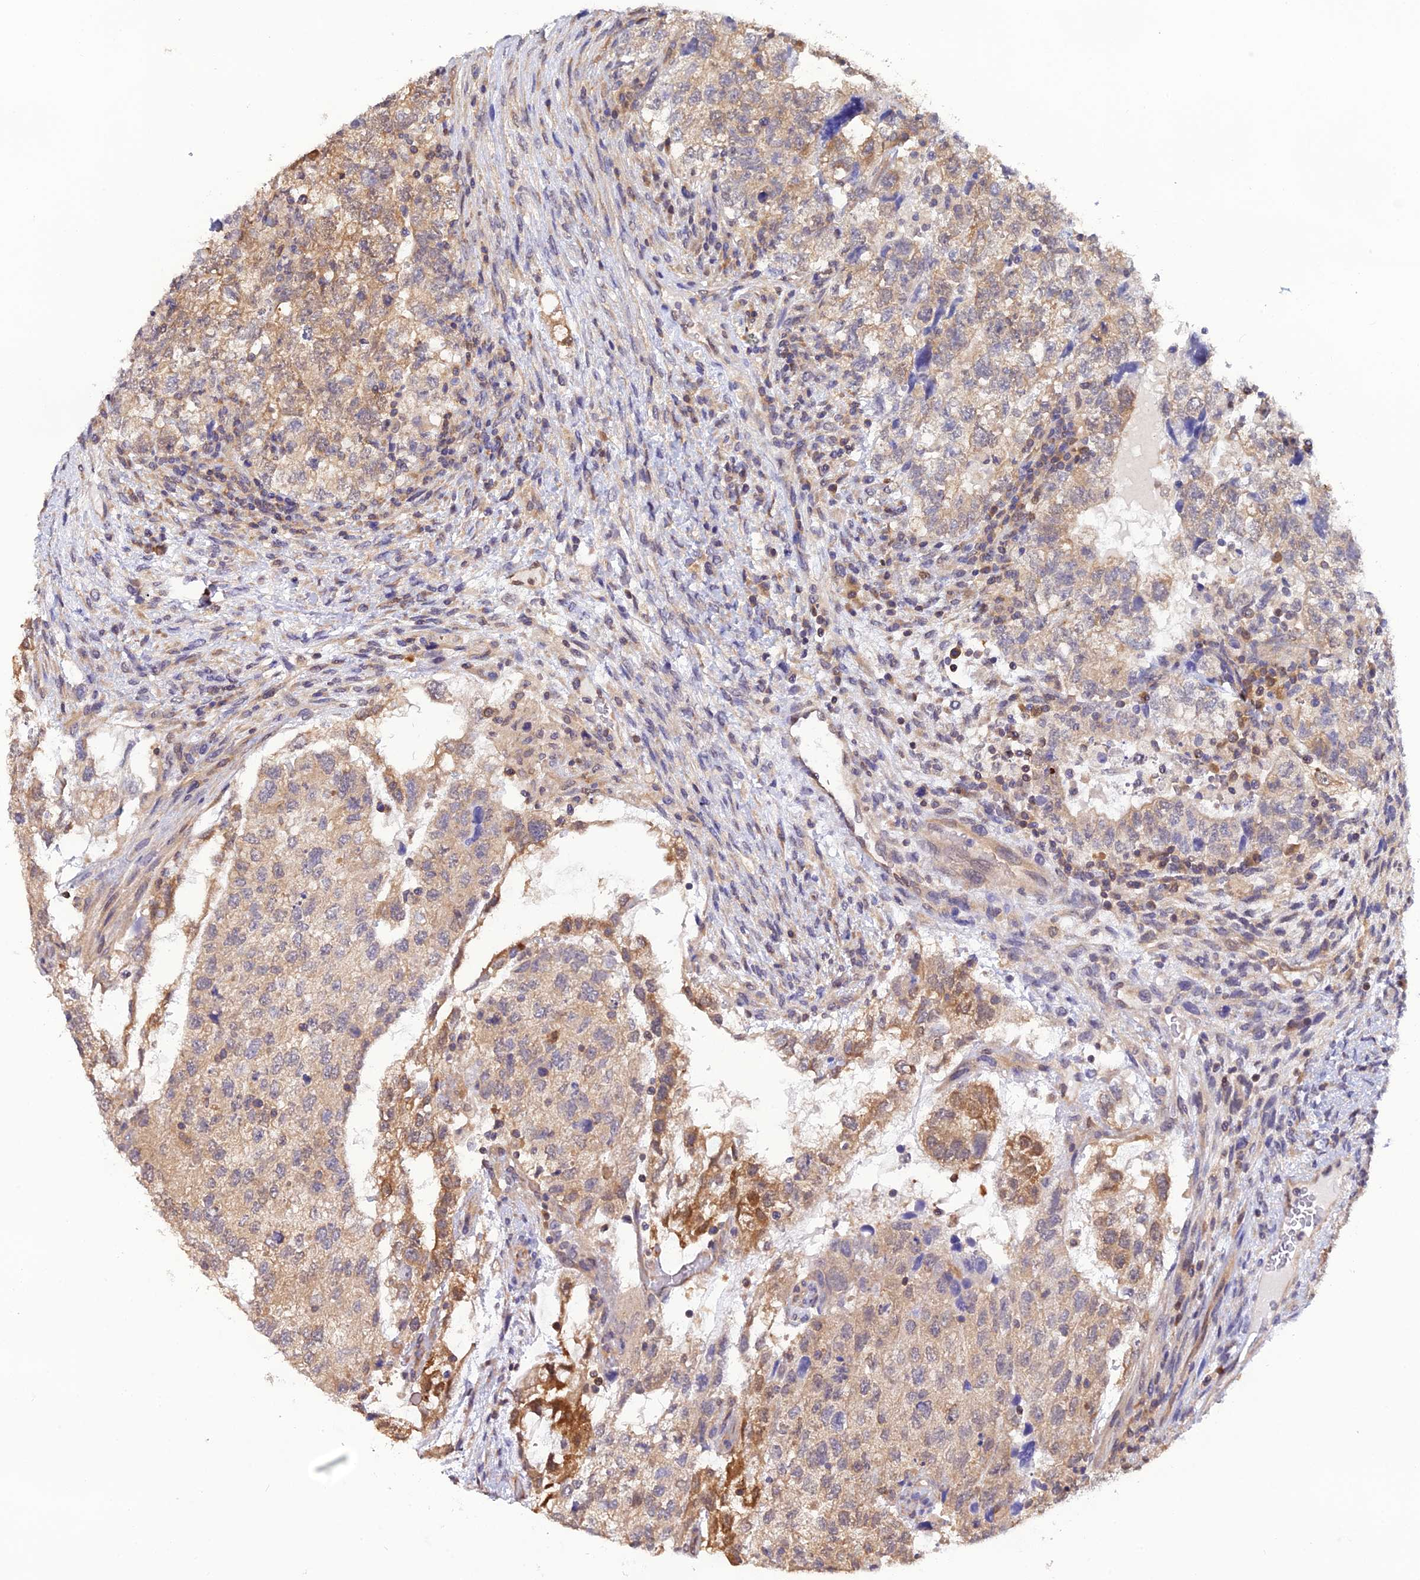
{"staining": {"intensity": "moderate", "quantity": "<25%", "location": "cytoplasmic/membranous"}, "tissue": "testis cancer", "cell_type": "Tumor cells", "image_type": "cancer", "snomed": [{"axis": "morphology", "description": "Normal tissue, NOS"}, {"axis": "morphology", "description": "Carcinoma, Embryonal, NOS"}, {"axis": "topography", "description": "Testis"}], "caption": "Tumor cells demonstrate low levels of moderate cytoplasmic/membranous staining in approximately <25% of cells in human embryonal carcinoma (testis). (Brightfield microscopy of DAB IHC at high magnification).", "gene": "HINT1", "patient": {"sex": "male", "age": 36}}